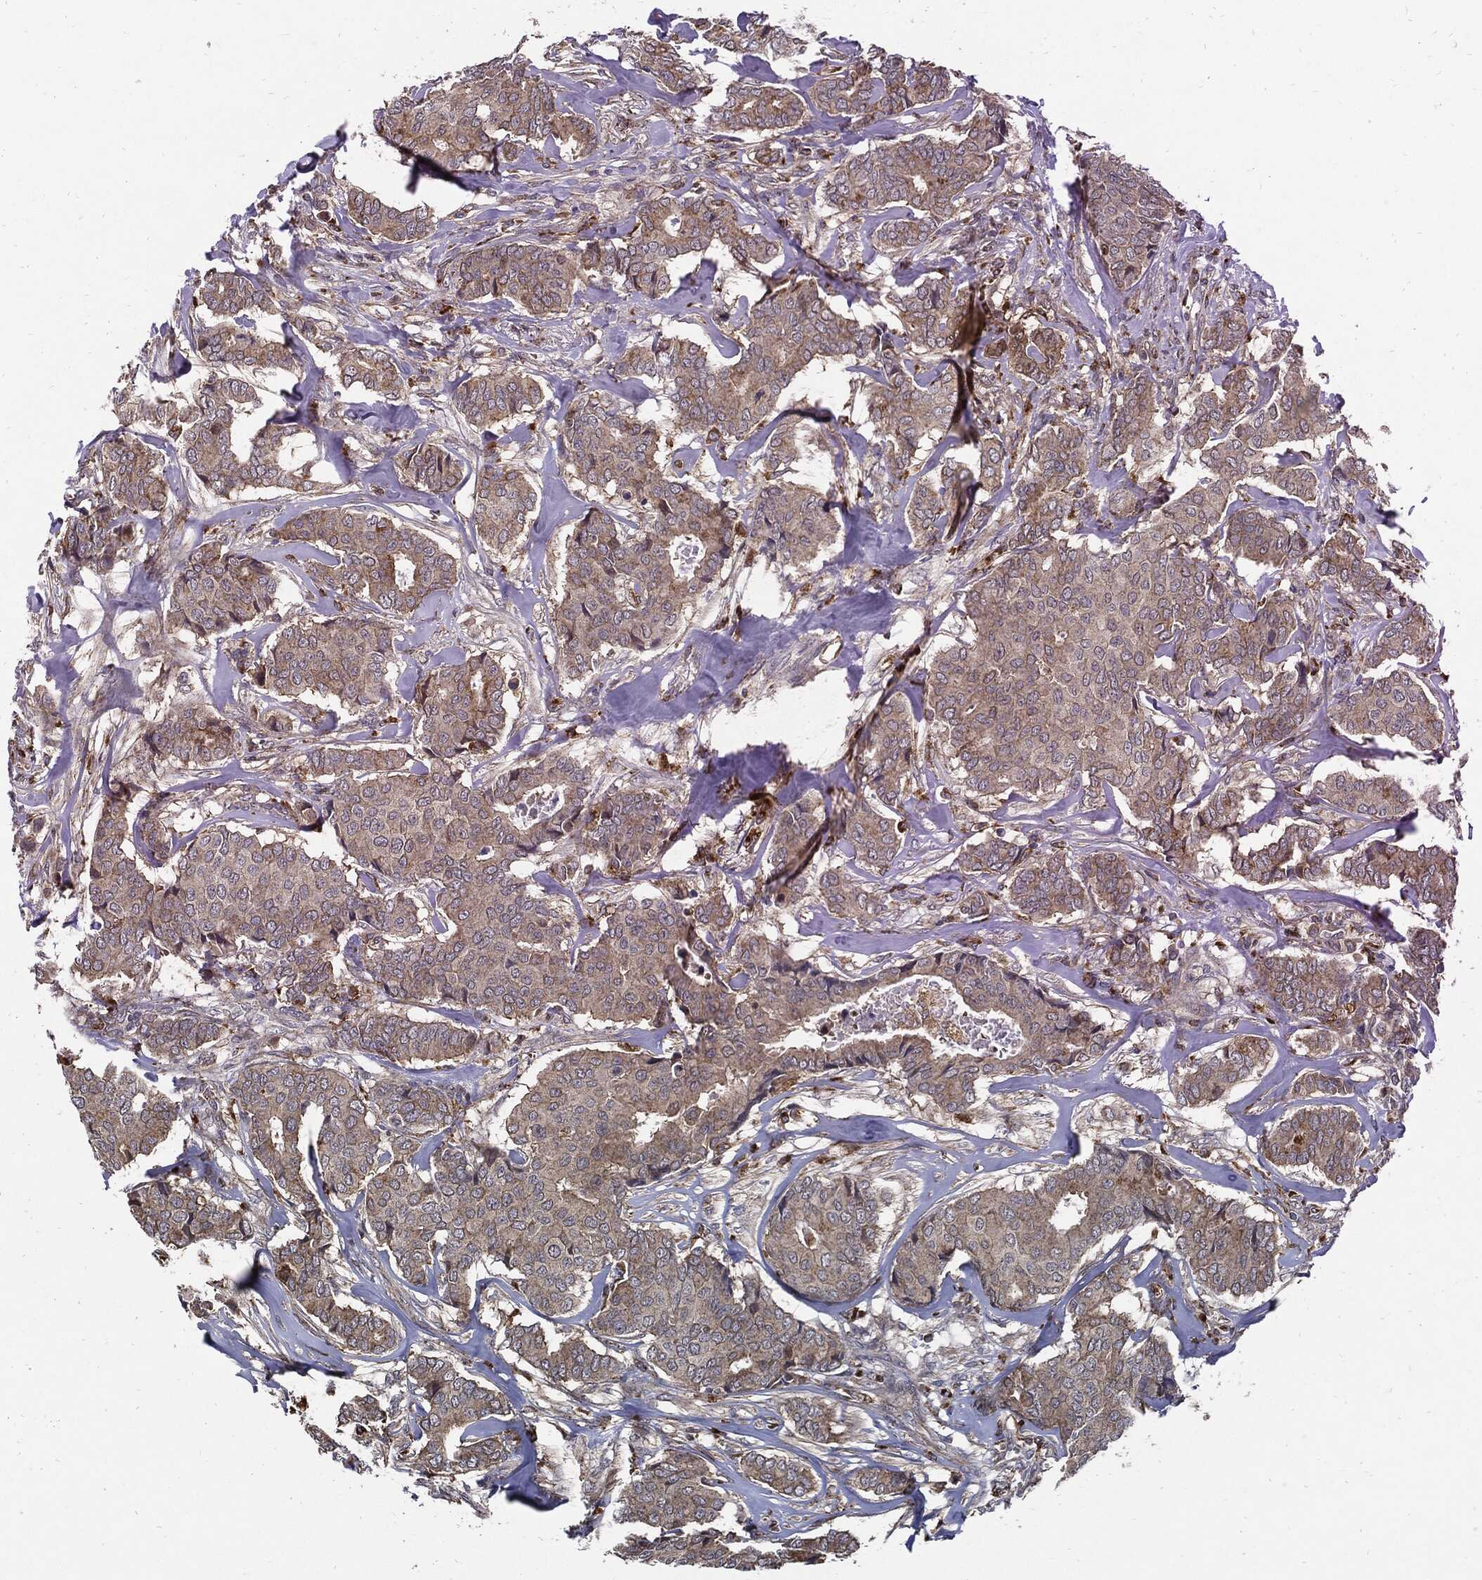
{"staining": {"intensity": "weak", "quantity": "25%-75%", "location": "cytoplasmic/membranous"}, "tissue": "breast cancer", "cell_type": "Tumor cells", "image_type": "cancer", "snomed": [{"axis": "morphology", "description": "Duct carcinoma"}, {"axis": "topography", "description": "Breast"}], "caption": "Human breast intraductal carcinoma stained for a protein (brown) exhibits weak cytoplasmic/membranous positive staining in approximately 25%-75% of tumor cells.", "gene": "SLC31A2", "patient": {"sex": "female", "age": 75}}